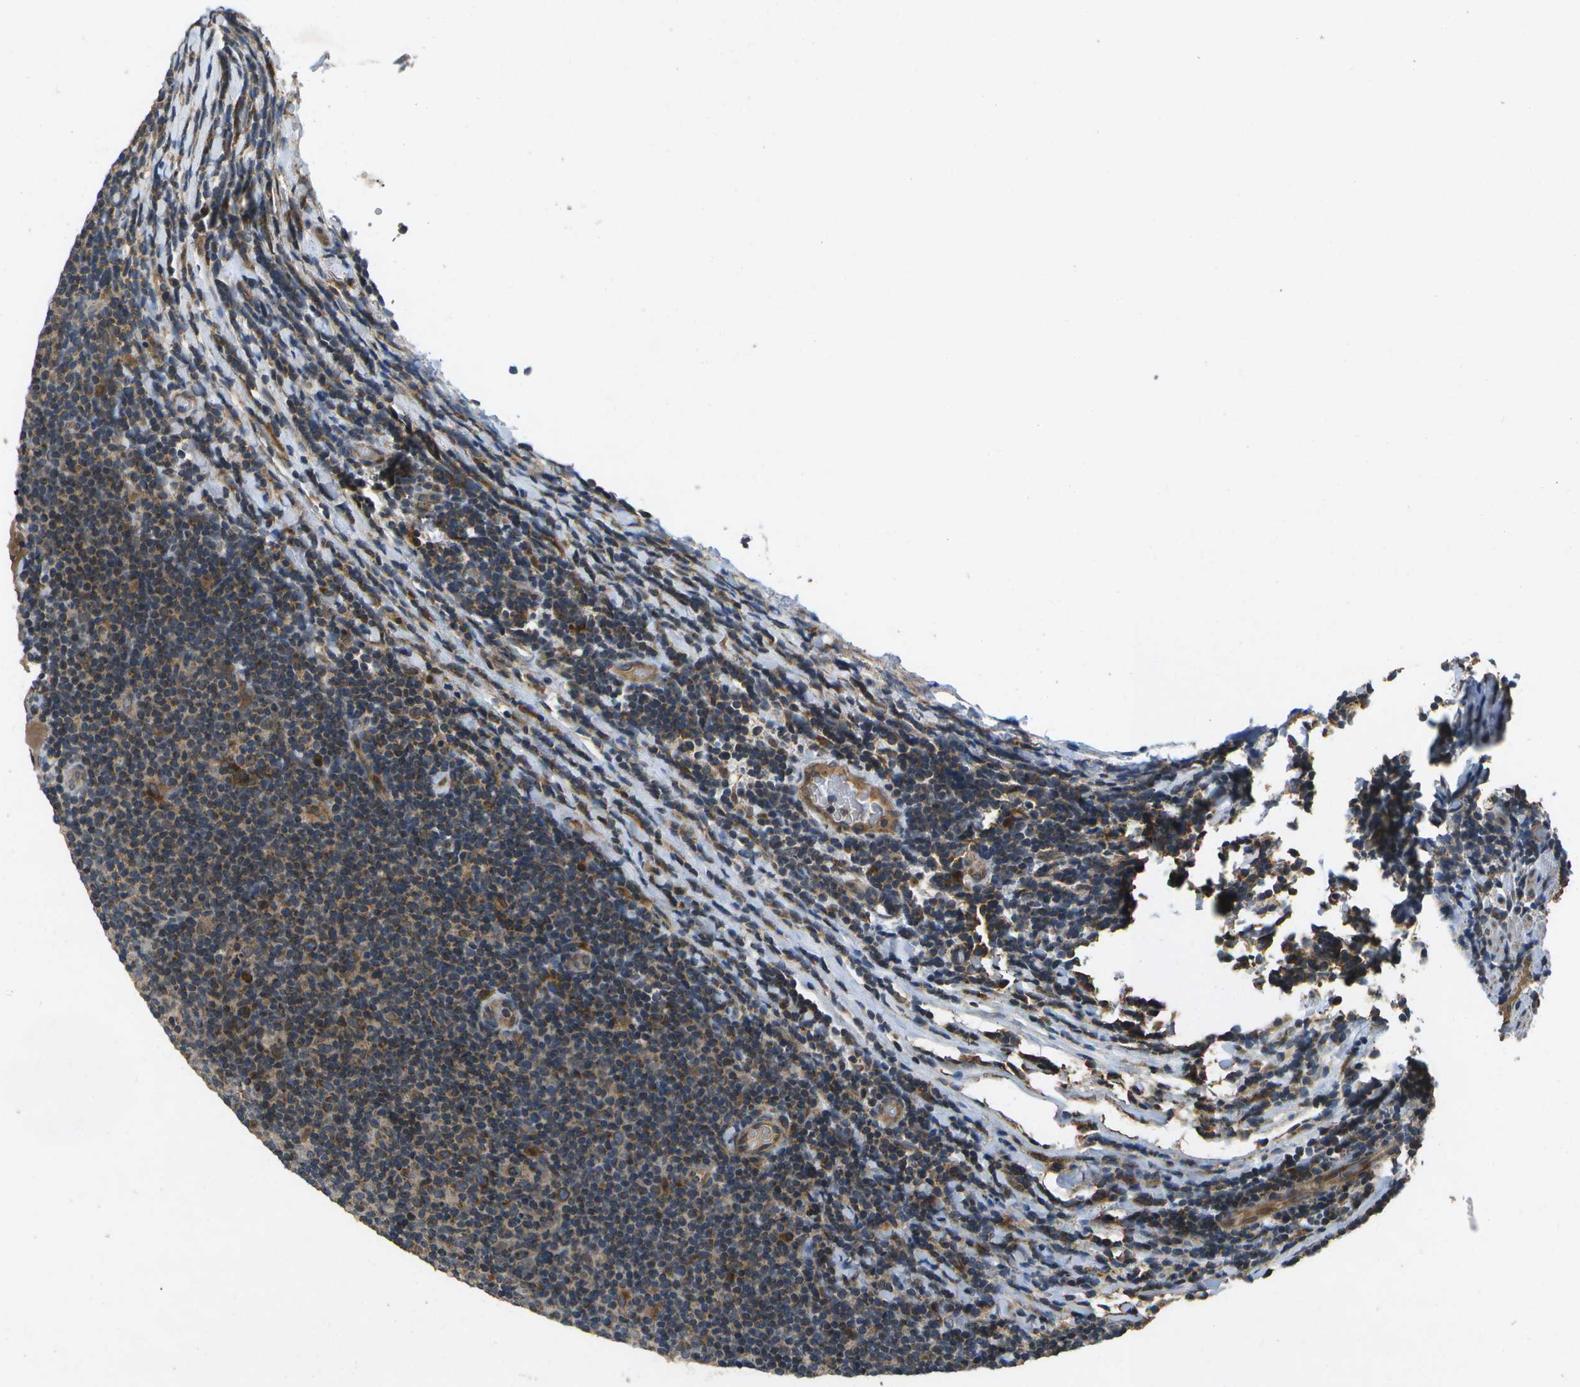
{"staining": {"intensity": "moderate", "quantity": "25%-75%", "location": "cytoplasmic/membranous"}, "tissue": "lymphoma", "cell_type": "Tumor cells", "image_type": "cancer", "snomed": [{"axis": "morphology", "description": "Malignant lymphoma, non-Hodgkin's type, Low grade"}, {"axis": "topography", "description": "Lymph node"}], "caption": "Lymphoma tissue exhibits moderate cytoplasmic/membranous expression in about 25%-75% of tumor cells, visualized by immunohistochemistry.", "gene": "HFE", "patient": {"sex": "male", "age": 83}}